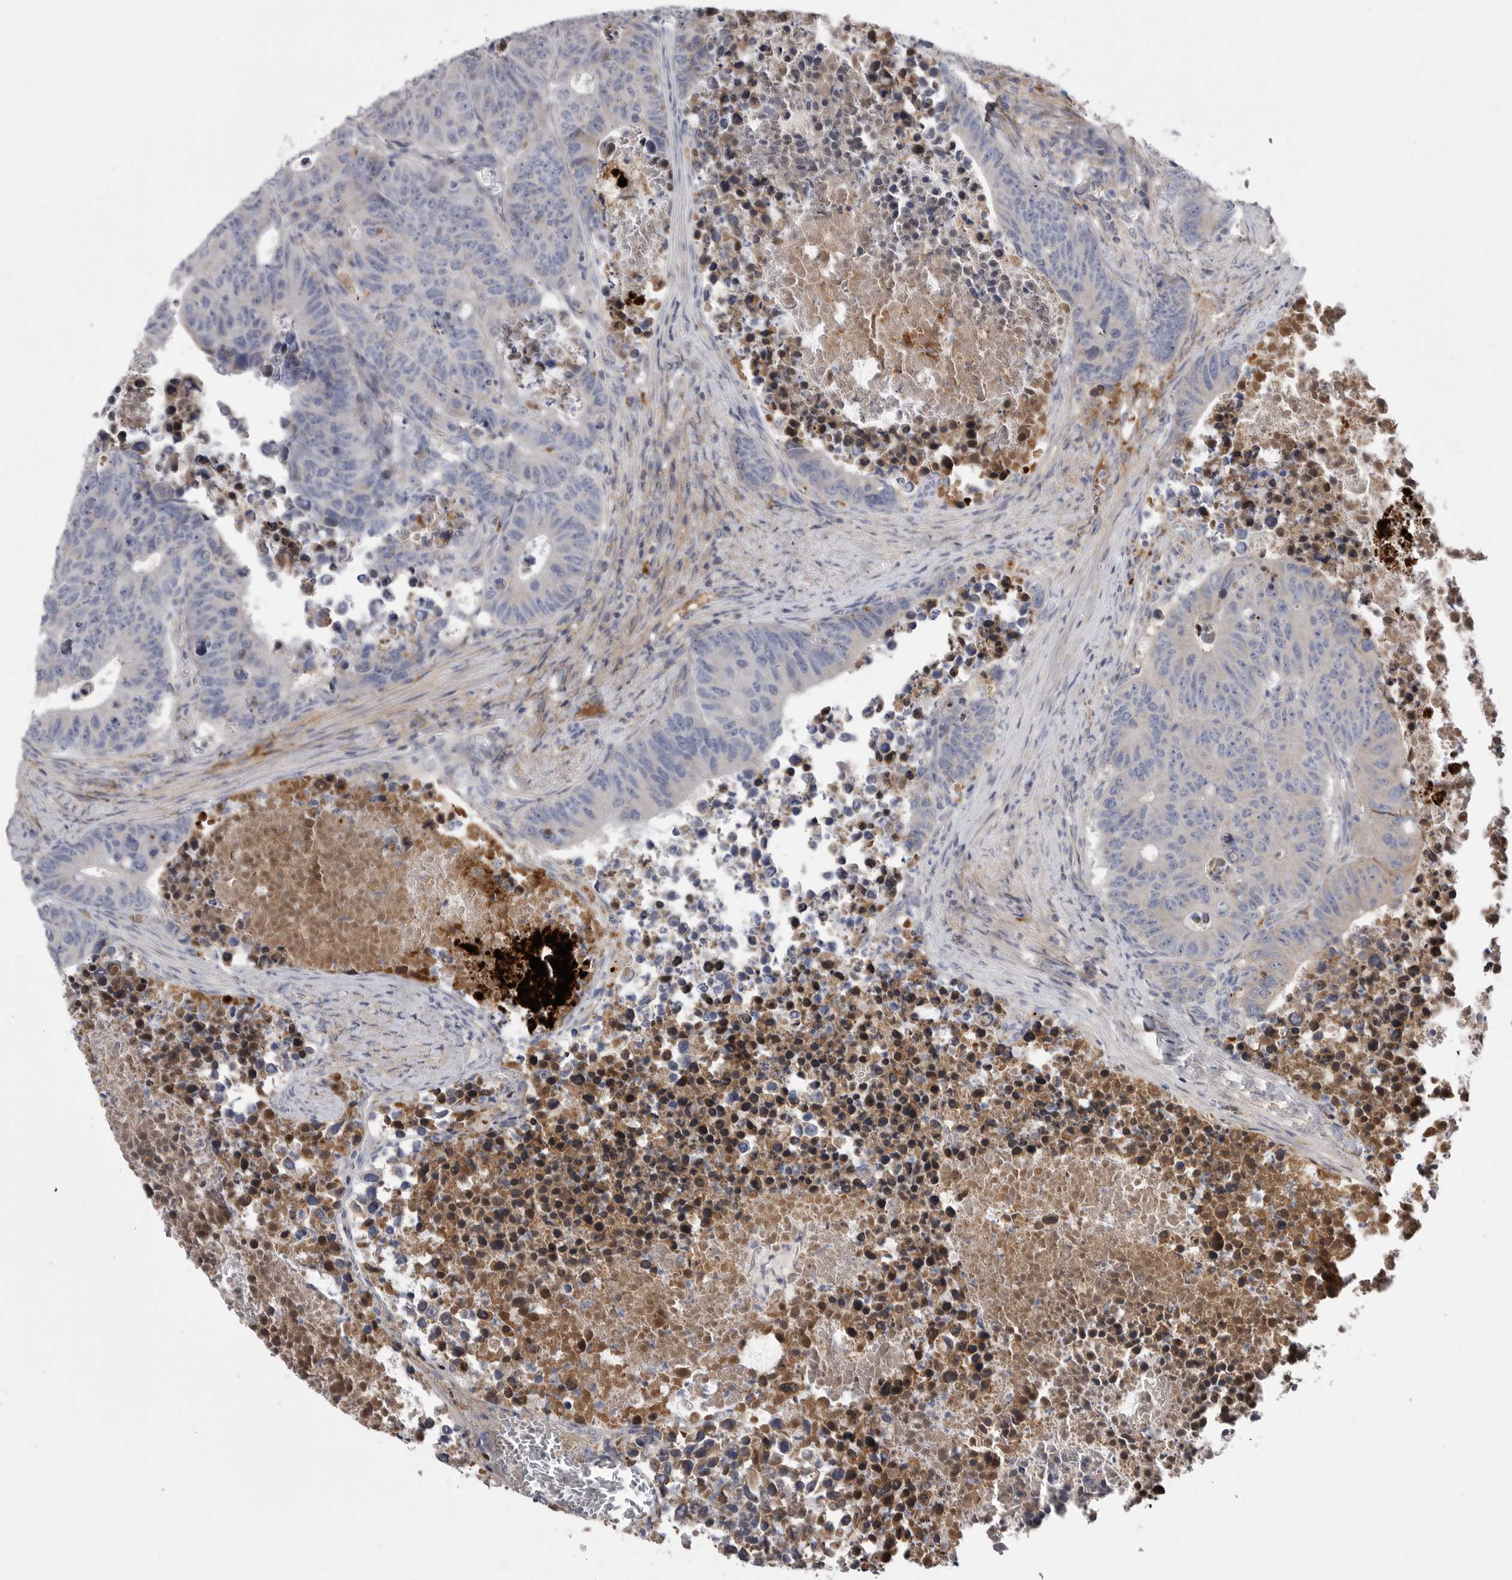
{"staining": {"intensity": "moderate", "quantity": "<25%", "location": "cytoplasmic/membranous"}, "tissue": "colorectal cancer", "cell_type": "Tumor cells", "image_type": "cancer", "snomed": [{"axis": "morphology", "description": "Adenocarcinoma, NOS"}, {"axis": "topography", "description": "Colon"}], "caption": "Colorectal adenocarcinoma was stained to show a protein in brown. There is low levels of moderate cytoplasmic/membranous expression in about <25% of tumor cells.", "gene": "CRP", "patient": {"sex": "male", "age": 87}}